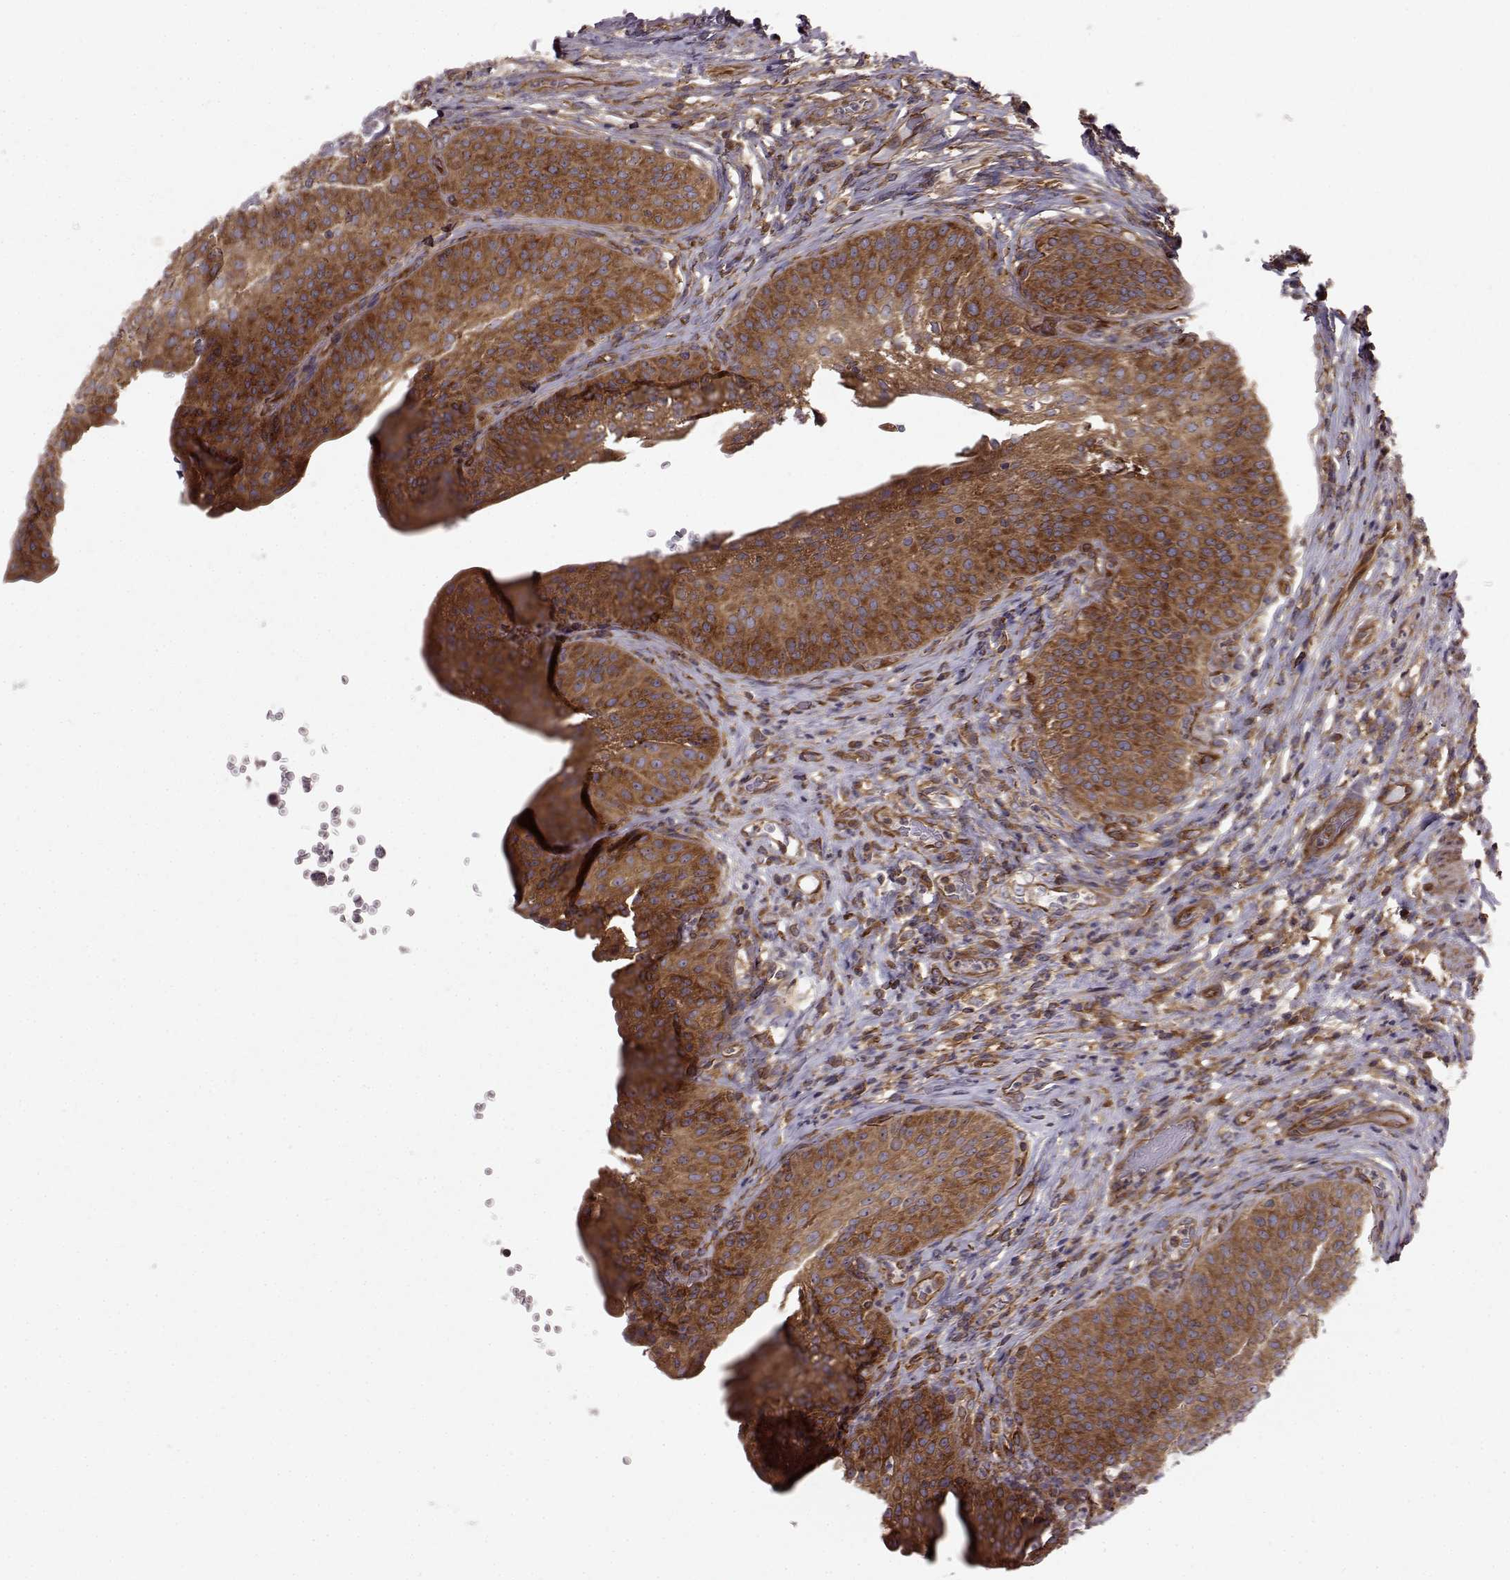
{"staining": {"intensity": "strong", "quantity": "25%-75%", "location": "cytoplasmic/membranous"}, "tissue": "urinary bladder", "cell_type": "Urothelial cells", "image_type": "normal", "snomed": [{"axis": "morphology", "description": "Normal tissue, NOS"}, {"axis": "topography", "description": "Urinary bladder"}], "caption": "Immunohistochemical staining of normal human urinary bladder demonstrates high levels of strong cytoplasmic/membranous expression in about 25%-75% of urothelial cells. (brown staining indicates protein expression, while blue staining denotes nuclei).", "gene": "RABGAP1", "patient": {"sex": "male", "age": 66}}